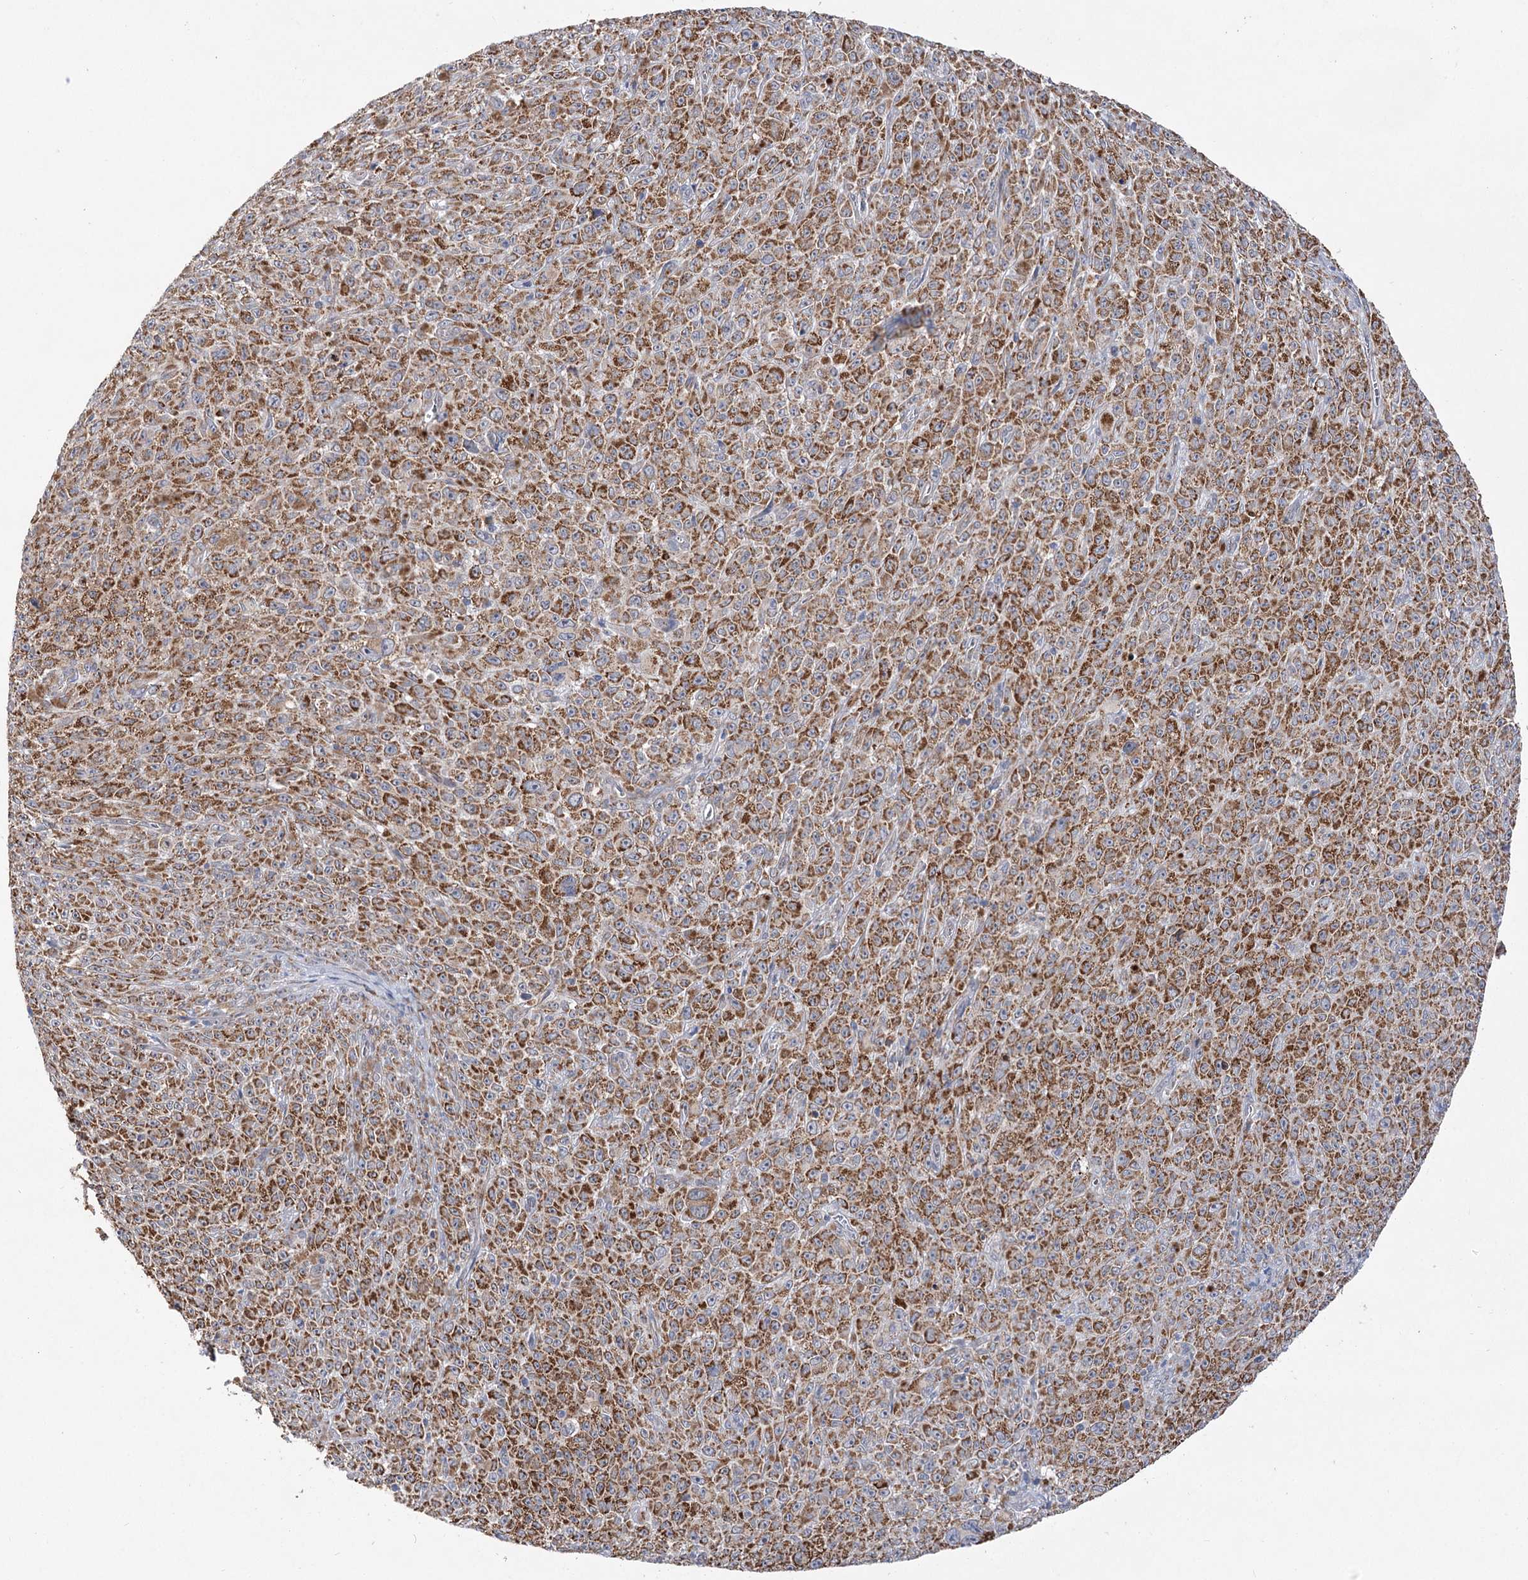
{"staining": {"intensity": "moderate", "quantity": ">75%", "location": "cytoplasmic/membranous"}, "tissue": "melanoma", "cell_type": "Tumor cells", "image_type": "cancer", "snomed": [{"axis": "morphology", "description": "Malignant melanoma, NOS"}, {"axis": "topography", "description": "Skin"}], "caption": "Melanoma stained for a protein displays moderate cytoplasmic/membranous positivity in tumor cells.", "gene": "ECHDC3", "patient": {"sex": "female", "age": 82}}